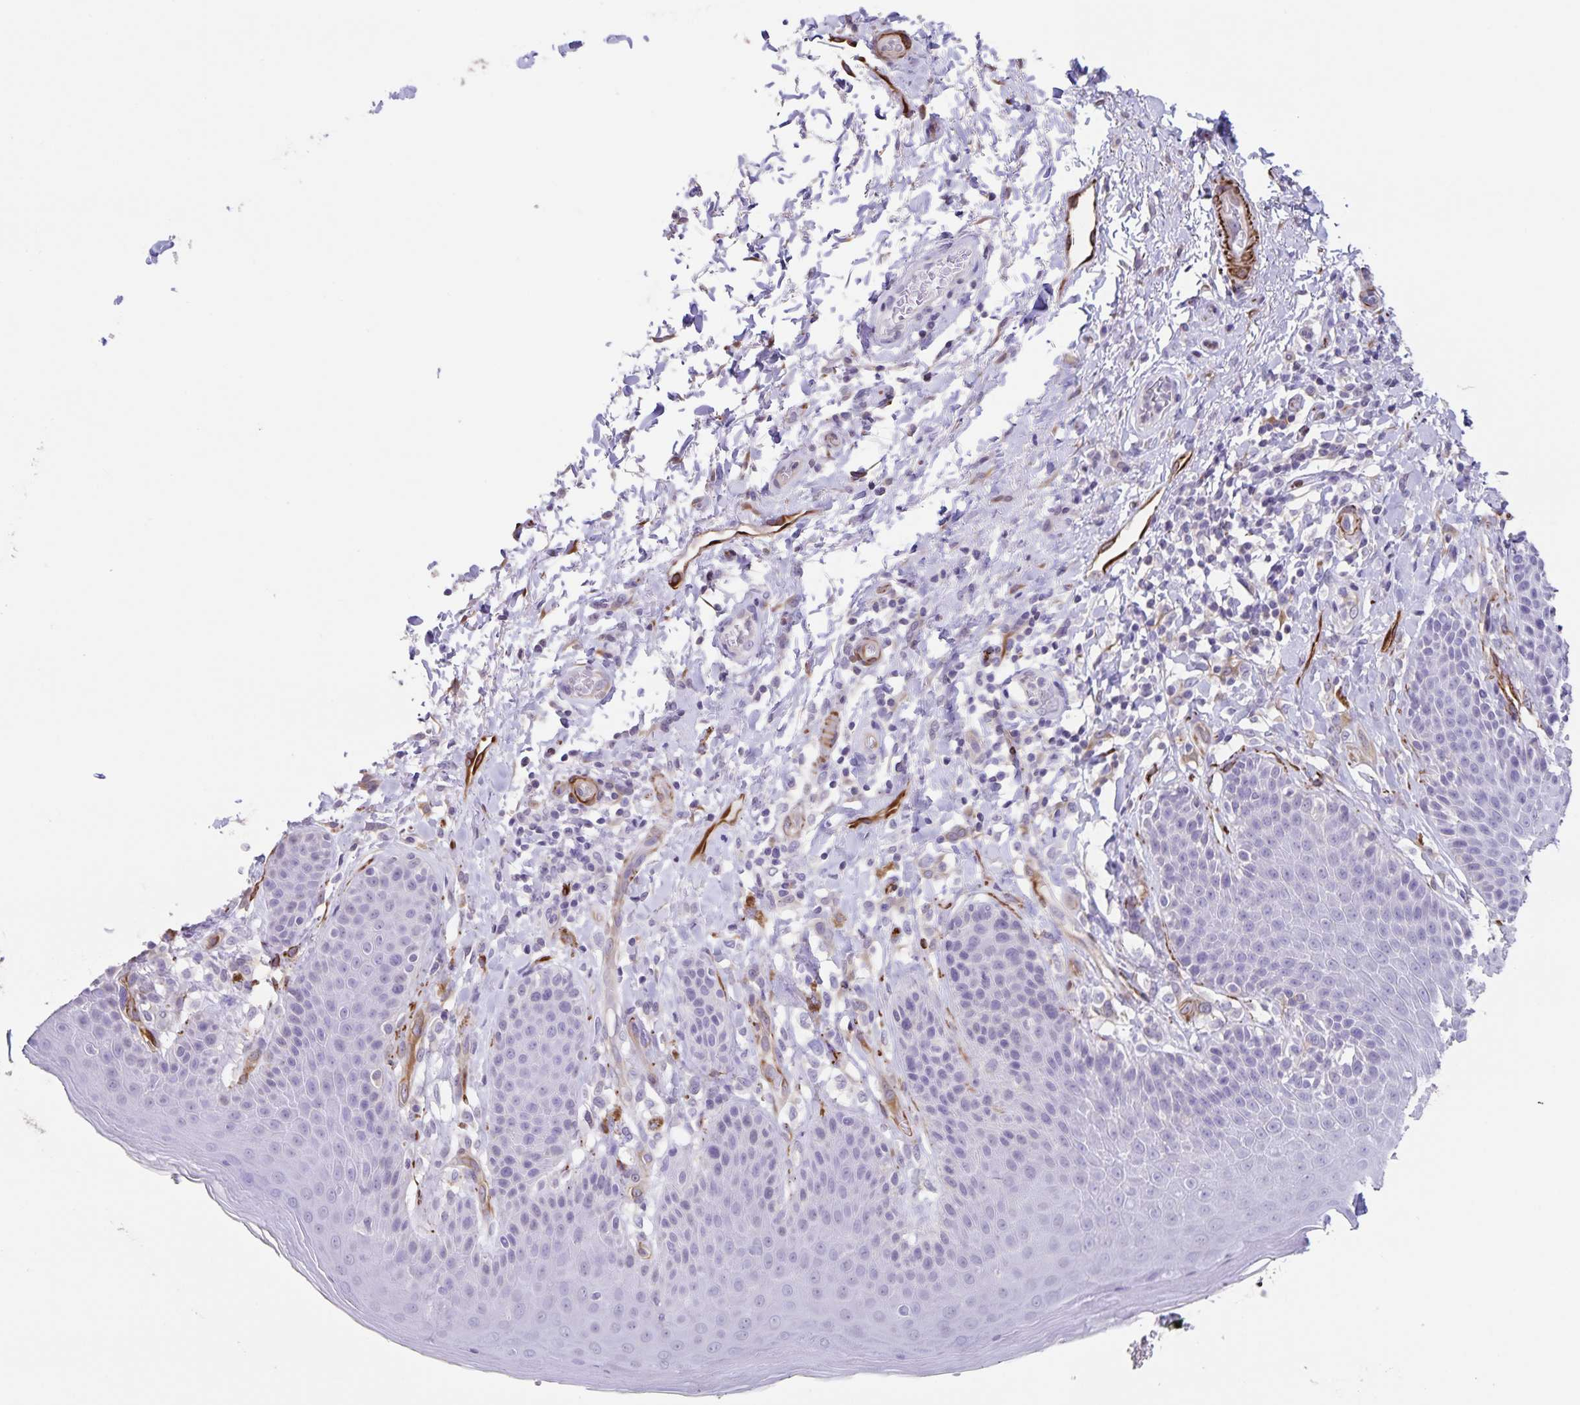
{"staining": {"intensity": "negative", "quantity": "none", "location": "none"}, "tissue": "skin", "cell_type": "Epidermal cells", "image_type": "normal", "snomed": [{"axis": "morphology", "description": "Normal tissue, NOS"}, {"axis": "topography", "description": "Anal"}, {"axis": "topography", "description": "Peripheral nerve tissue"}], "caption": "High power microscopy micrograph of an immunohistochemistry photomicrograph of unremarkable skin, revealing no significant positivity in epidermal cells.", "gene": "SYNM", "patient": {"sex": "male", "age": 51}}